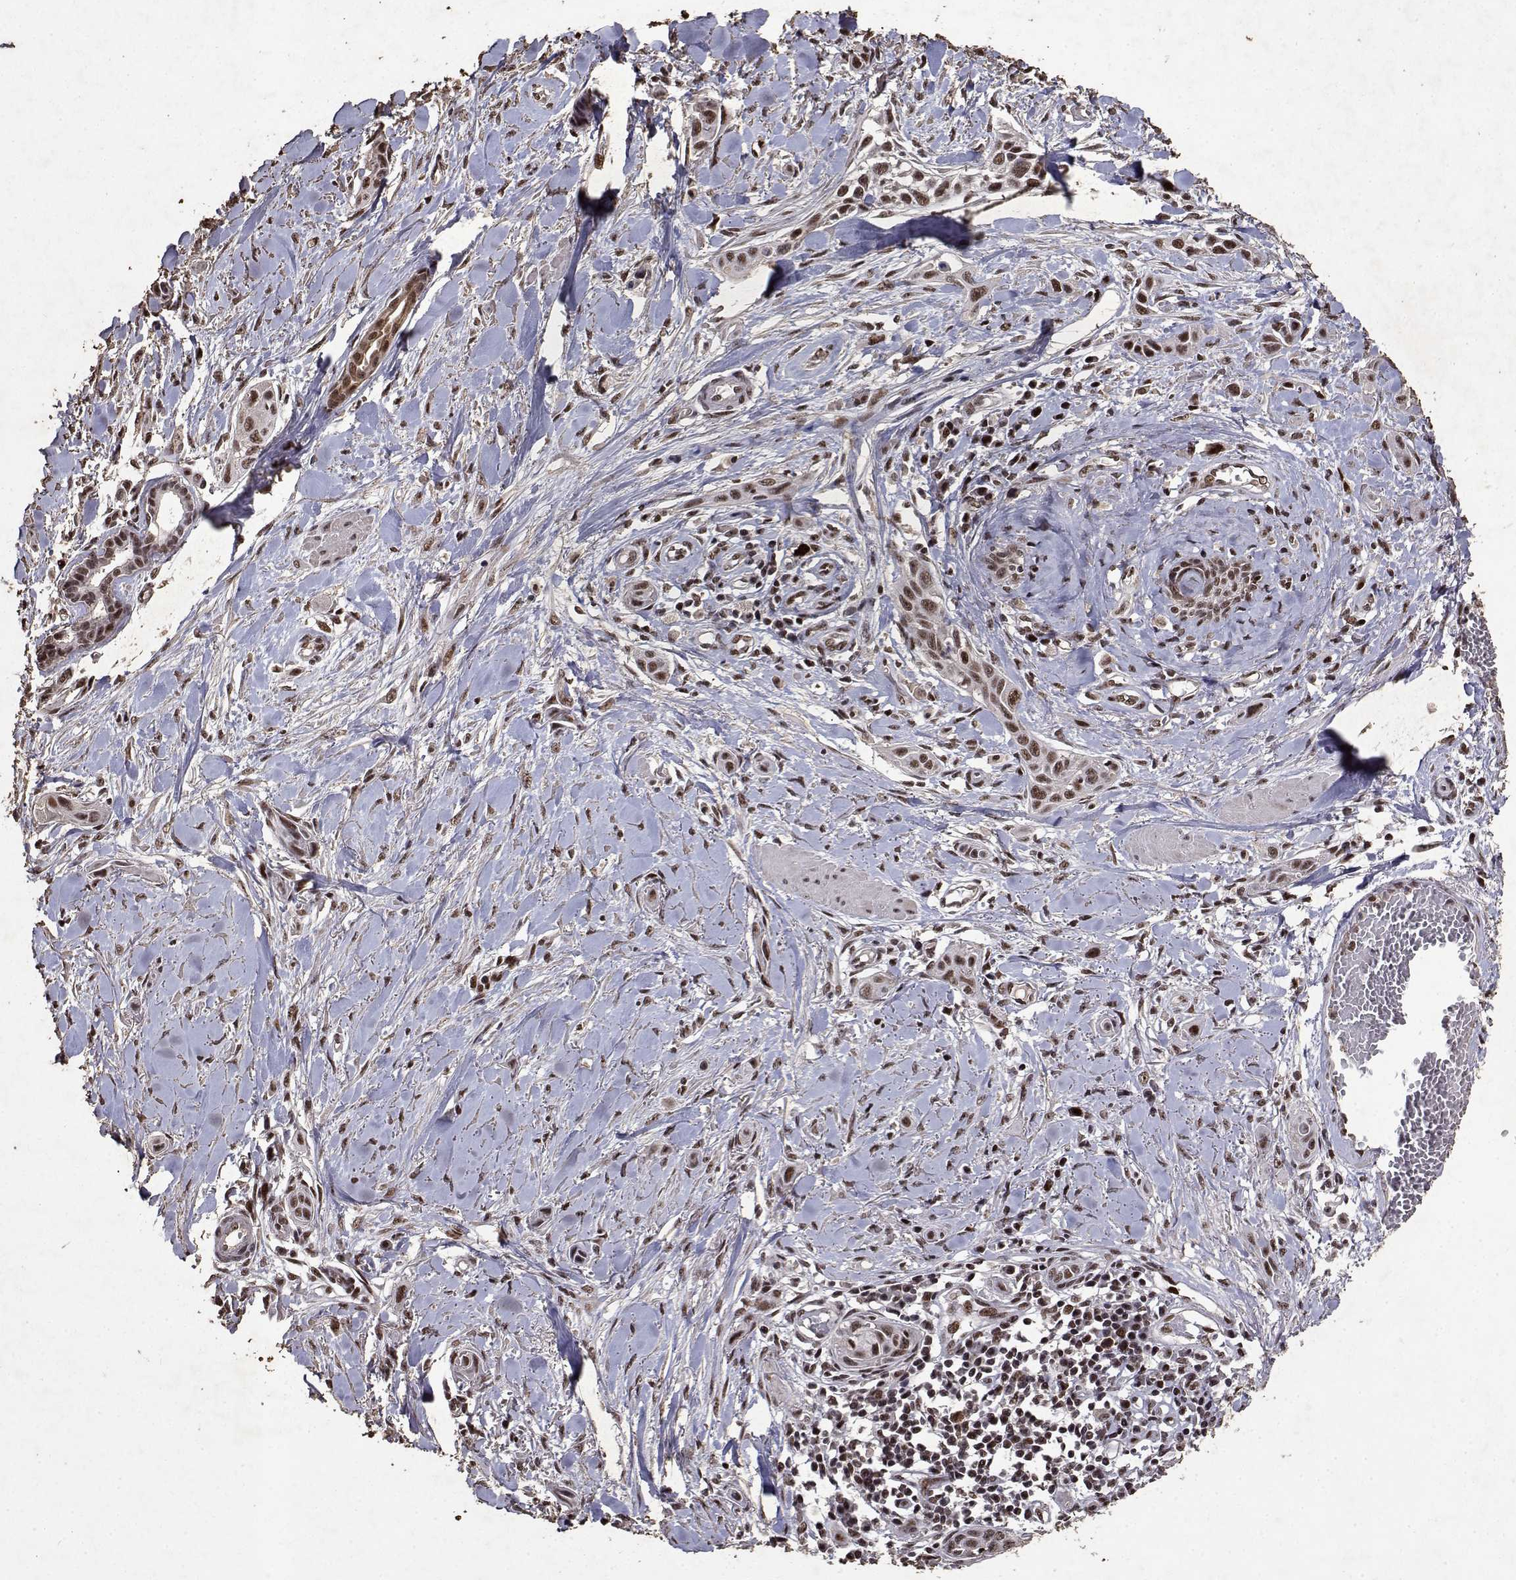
{"staining": {"intensity": "moderate", "quantity": ">75%", "location": "nuclear"}, "tissue": "skin cancer", "cell_type": "Tumor cells", "image_type": "cancer", "snomed": [{"axis": "morphology", "description": "Squamous cell carcinoma, NOS"}, {"axis": "topography", "description": "Skin"}], "caption": "Immunohistochemistry (IHC) image of skin cancer (squamous cell carcinoma) stained for a protein (brown), which reveals medium levels of moderate nuclear positivity in about >75% of tumor cells.", "gene": "TOE1", "patient": {"sex": "female", "age": 69}}